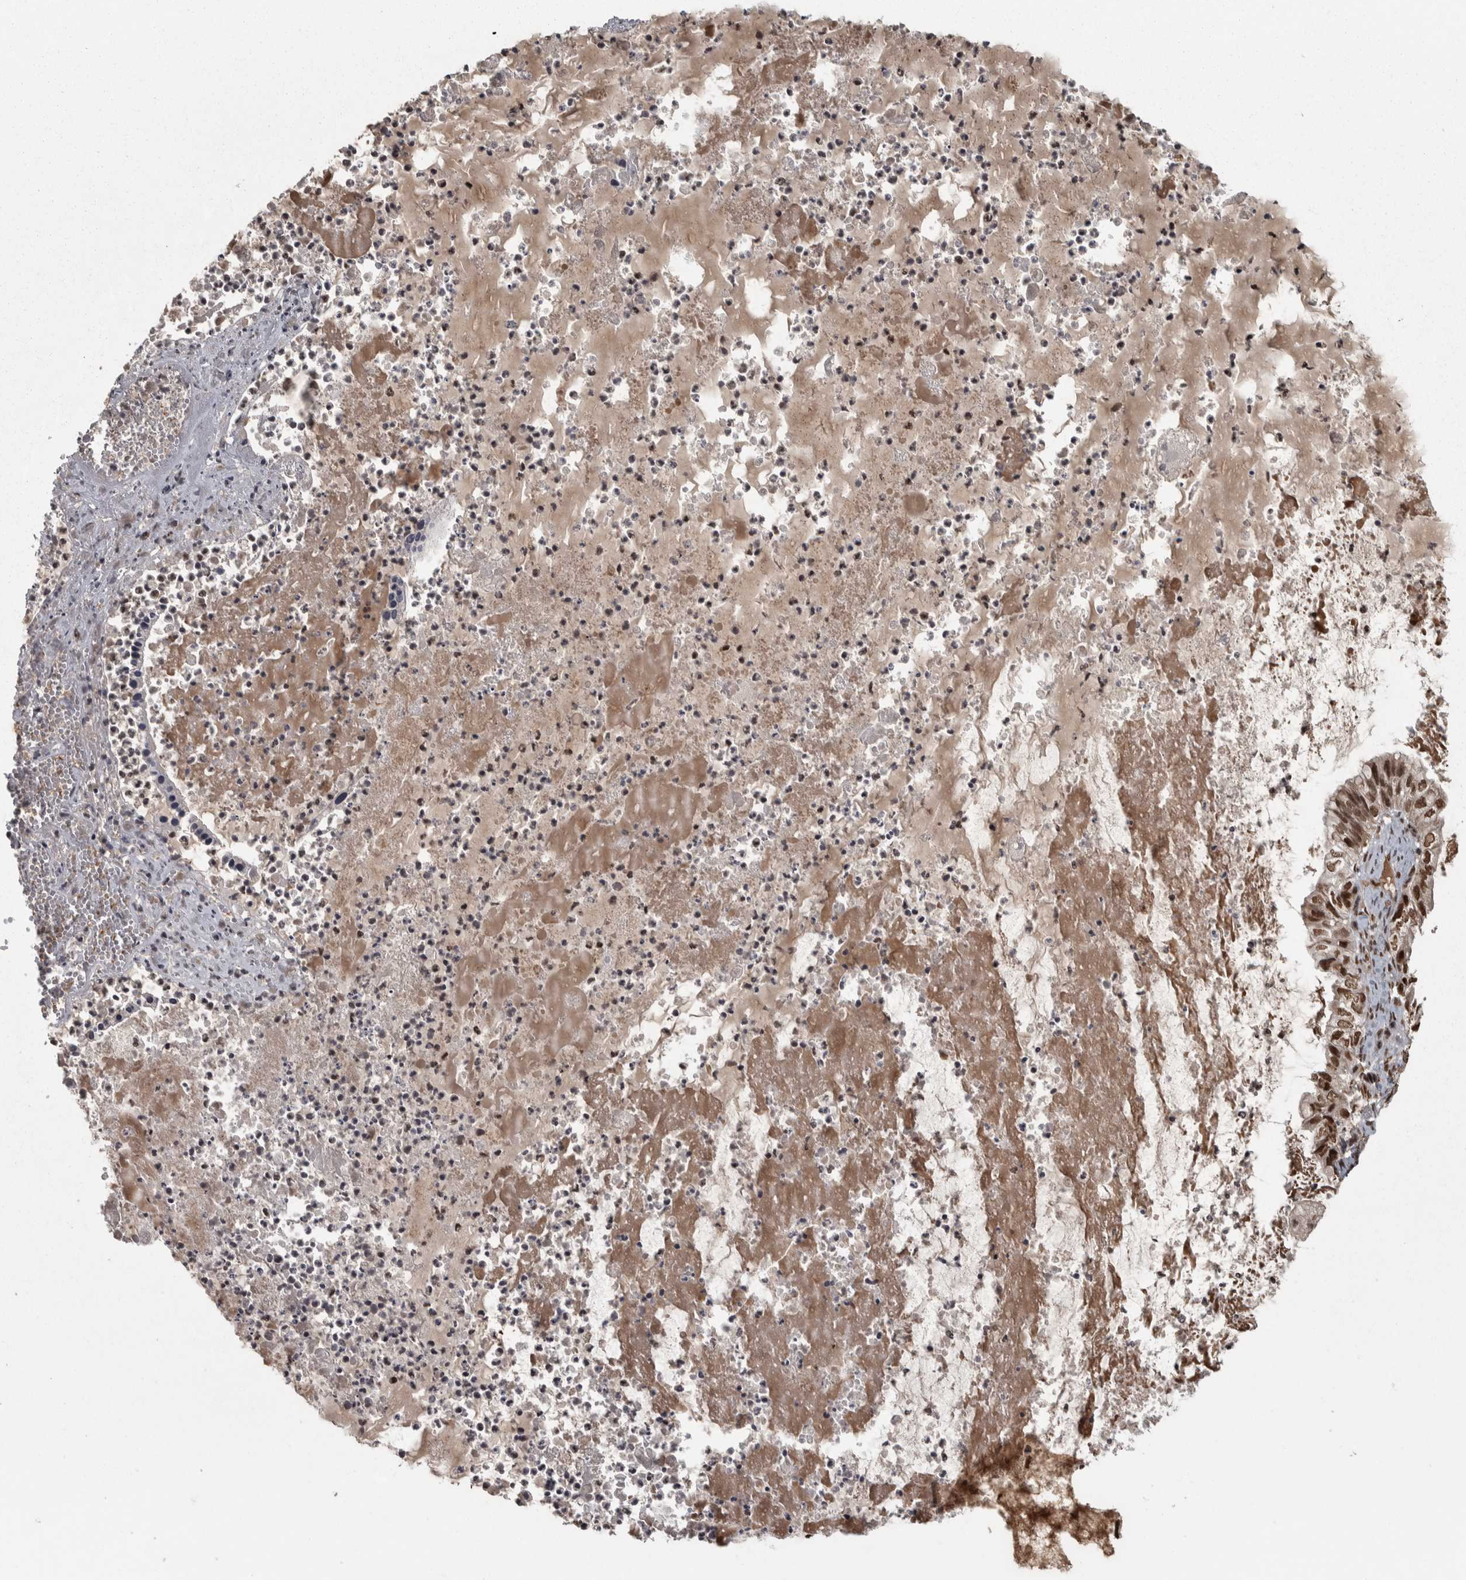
{"staining": {"intensity": "moderate", "quantity": ">75%", "location": "nuclear"}, "tissue": "ovarian cancer", "cell_type": "Tumor cells", "image_type": "cancer", "snomed": [{"axis": "morphology", "description": "Cystadenocarcinoma, mucinous, NOS"}, {"axis": "topography", "description": "Ovary"}], "caption": "DAB immunohistochemical staining of ovarian cancer demonstrates moderate nuclear protein expression in about >75% of tumor cells. Nuclei are stained in blue.", "gene": "ZFHX4", "patient": {"sex": "female", "age": 80}}